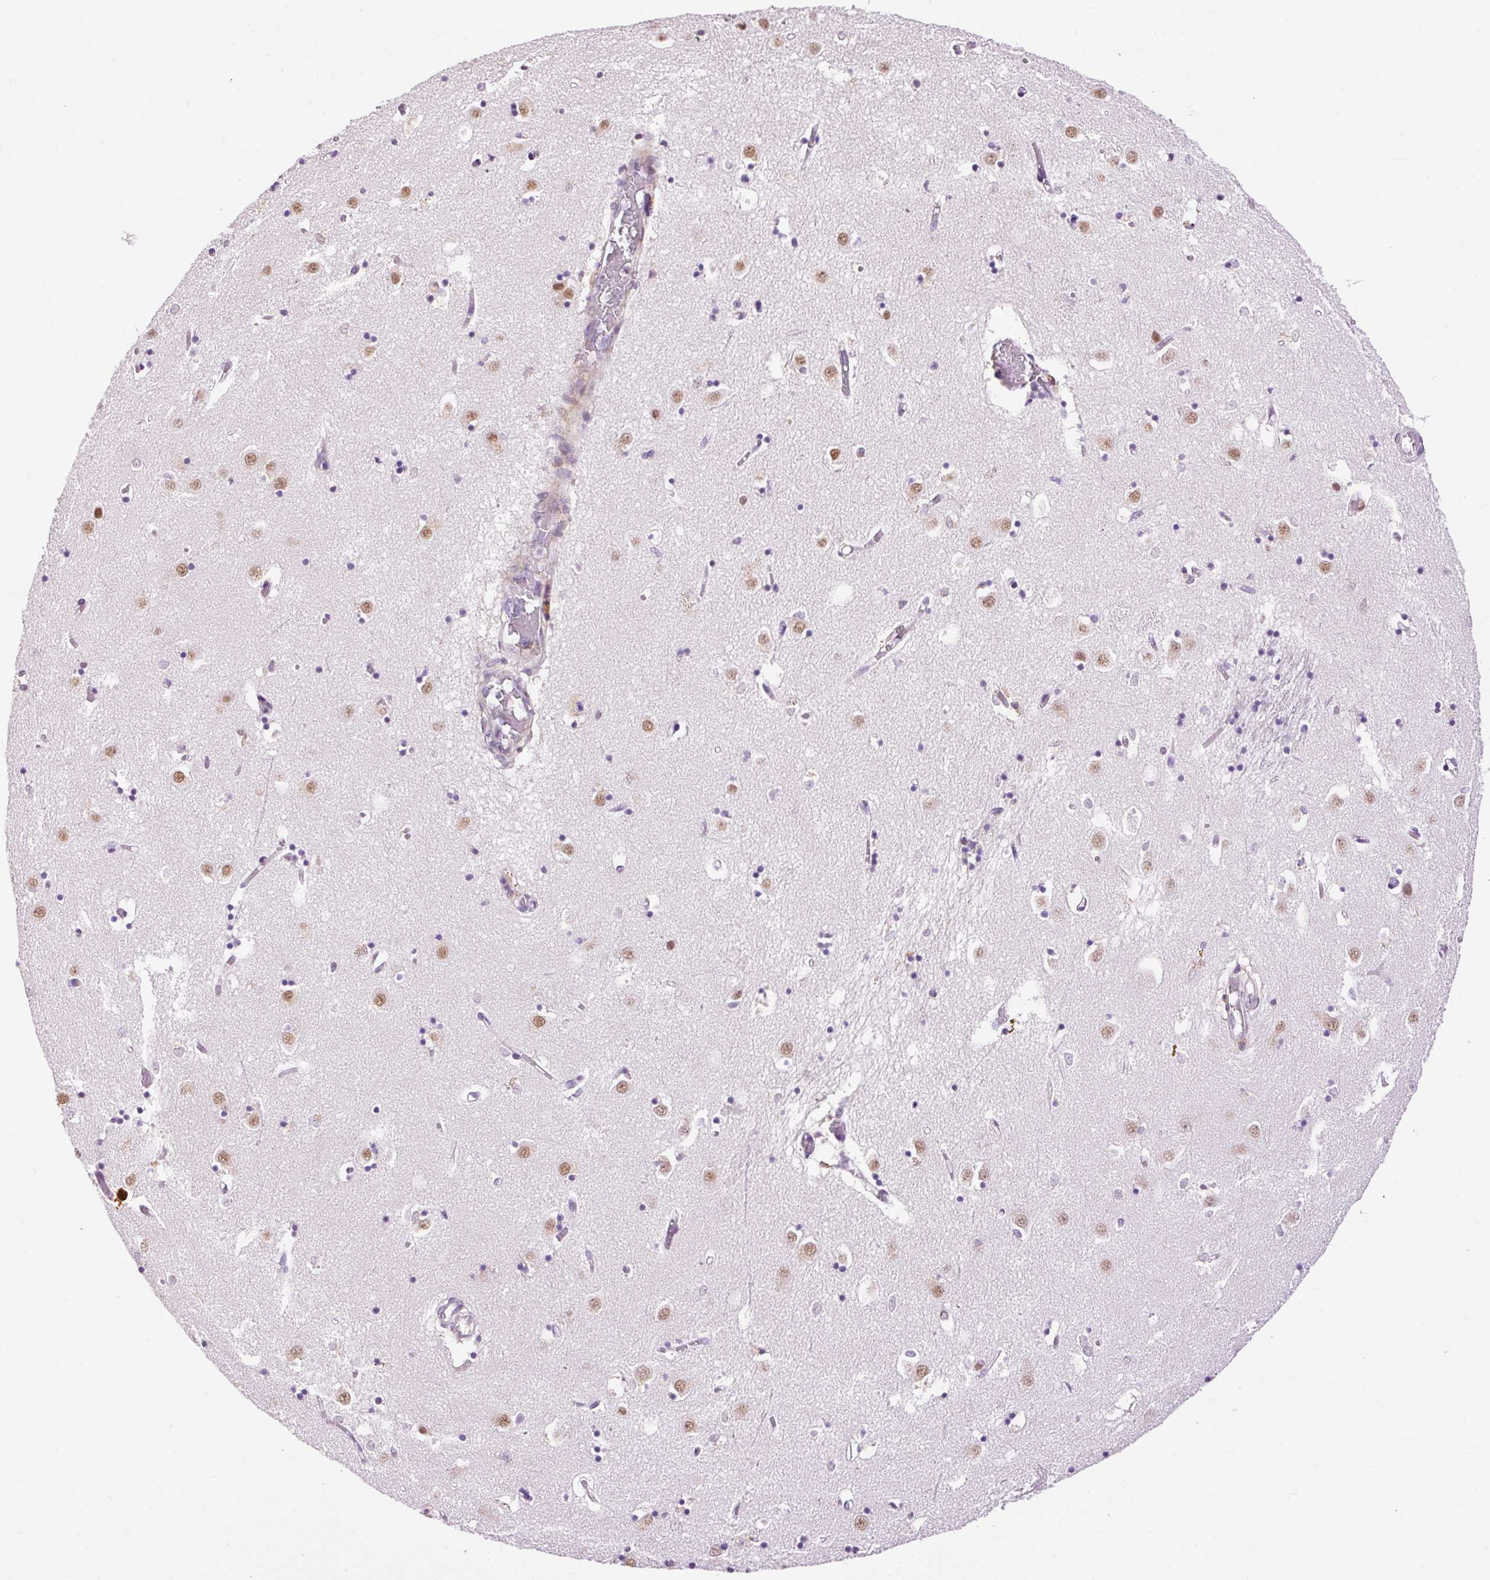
{"staining": {"intensity": "weak", "quantity": "25%-75%", "location": "nuclear"}, "tissue": "caudate", "cell_type": "Glial cells", "image_type": "normal", "snomed": [{"axis": "morphology", "description": "Normal tissue, NOS"}, {"axis": "topography", "description": "Lateral ventricle wall"}], "caption": "High-power microscopy captured an IHC histopathology image of benign caudate, revealing weak nuclear positivity in about 25%-75% of glial cells.", "gene": "LY86", "patient": {"sex": "male", "age": 70}}